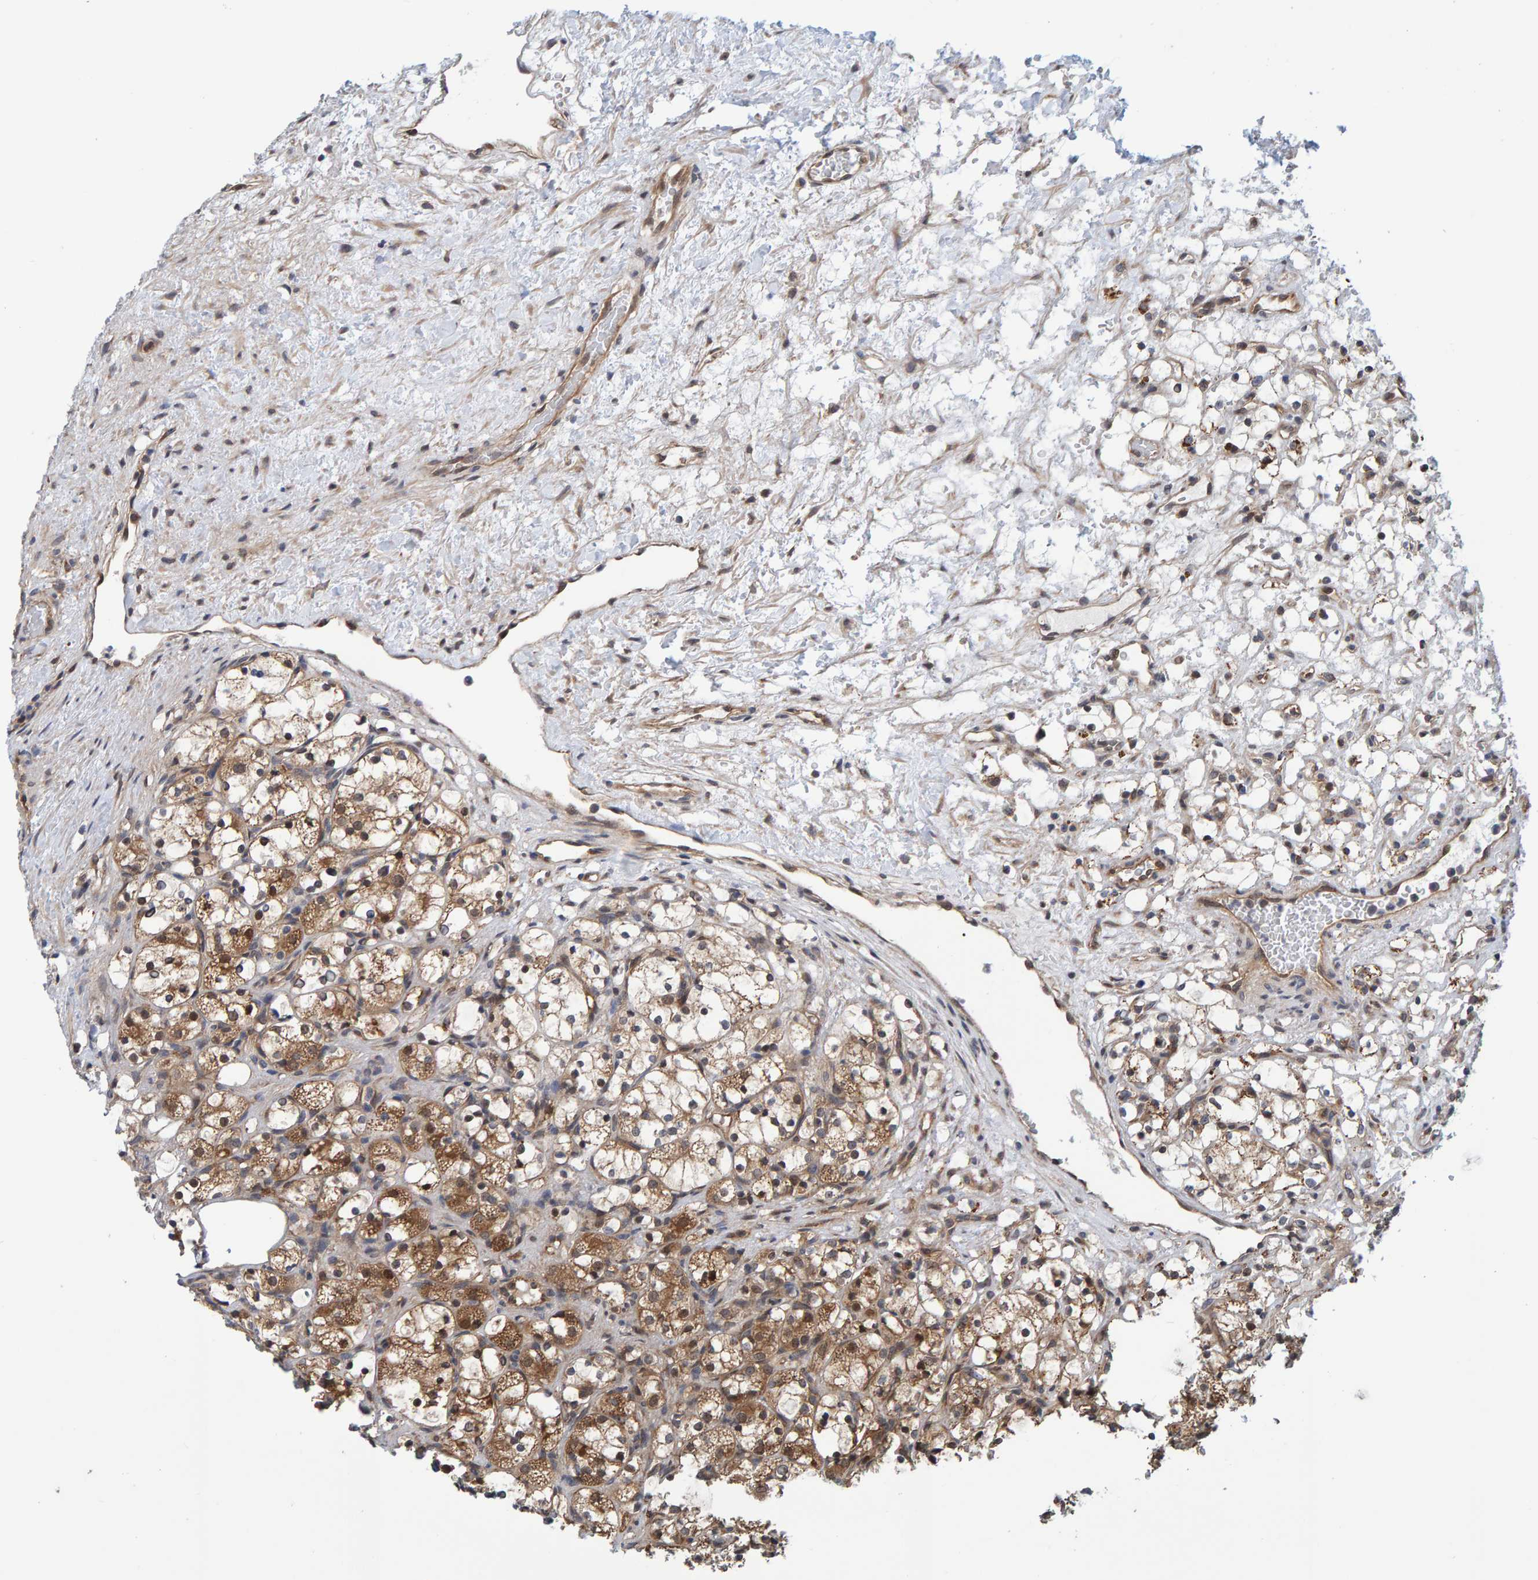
{"staining": {"intensity": "moderate", "quantity": ">75%", "location": "cytoplasmic/membranous"}, "tissue": "renal cancer", "cell_type": "Tumor cells", "image_type": "cancer", "snomed": [{"axis": "morphology", "description": "Adenocarcinoma, NOS"}, {"axis": "topography", "description": "Kidney"}], "caption": "Human renal cancer (adenocarcinoma) stained with a protein marker demonstrates moderate staining in tumor cells.", "gene": "SCRN2", "patient": {"sex": "female", "age": 69}}